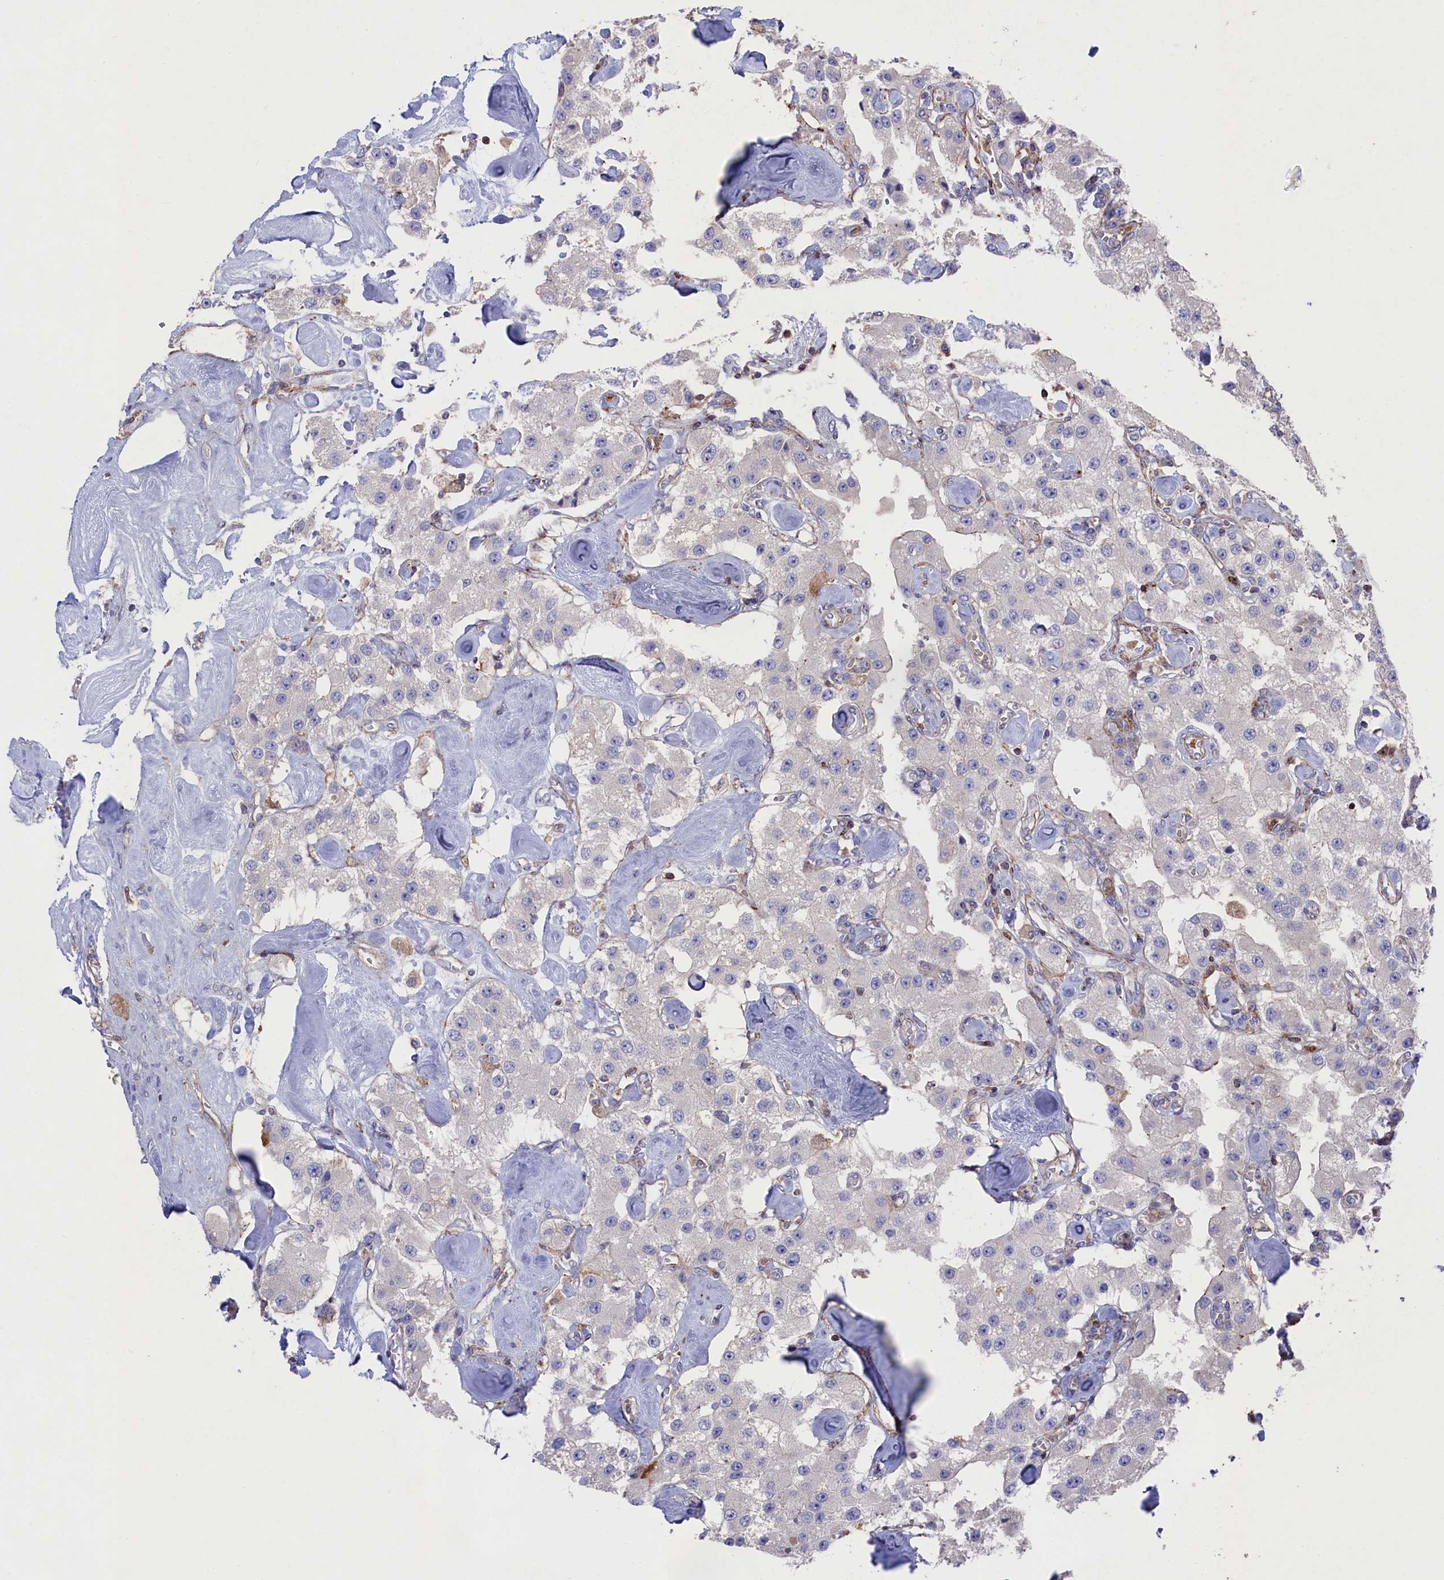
{"staining": {"intensity": "negative", "quantity": "none", "location": "none"}, "tissue": "carcinoid", "cell_type": "Tumor cells", "image_type": "cancer", "snomed": [{"axis": "morphology", "description": "Carcinoid, malignant, NOS"}, {"axis": "topography", "description": "Pancreas"}], "caption": "Carcinoid (malignant) stained for a protein using immunohistochemistry (IHC) exhibits no expression tumor cells.", "gene": "RAPSN", "patient": {"sex": "male", "age": 41}}